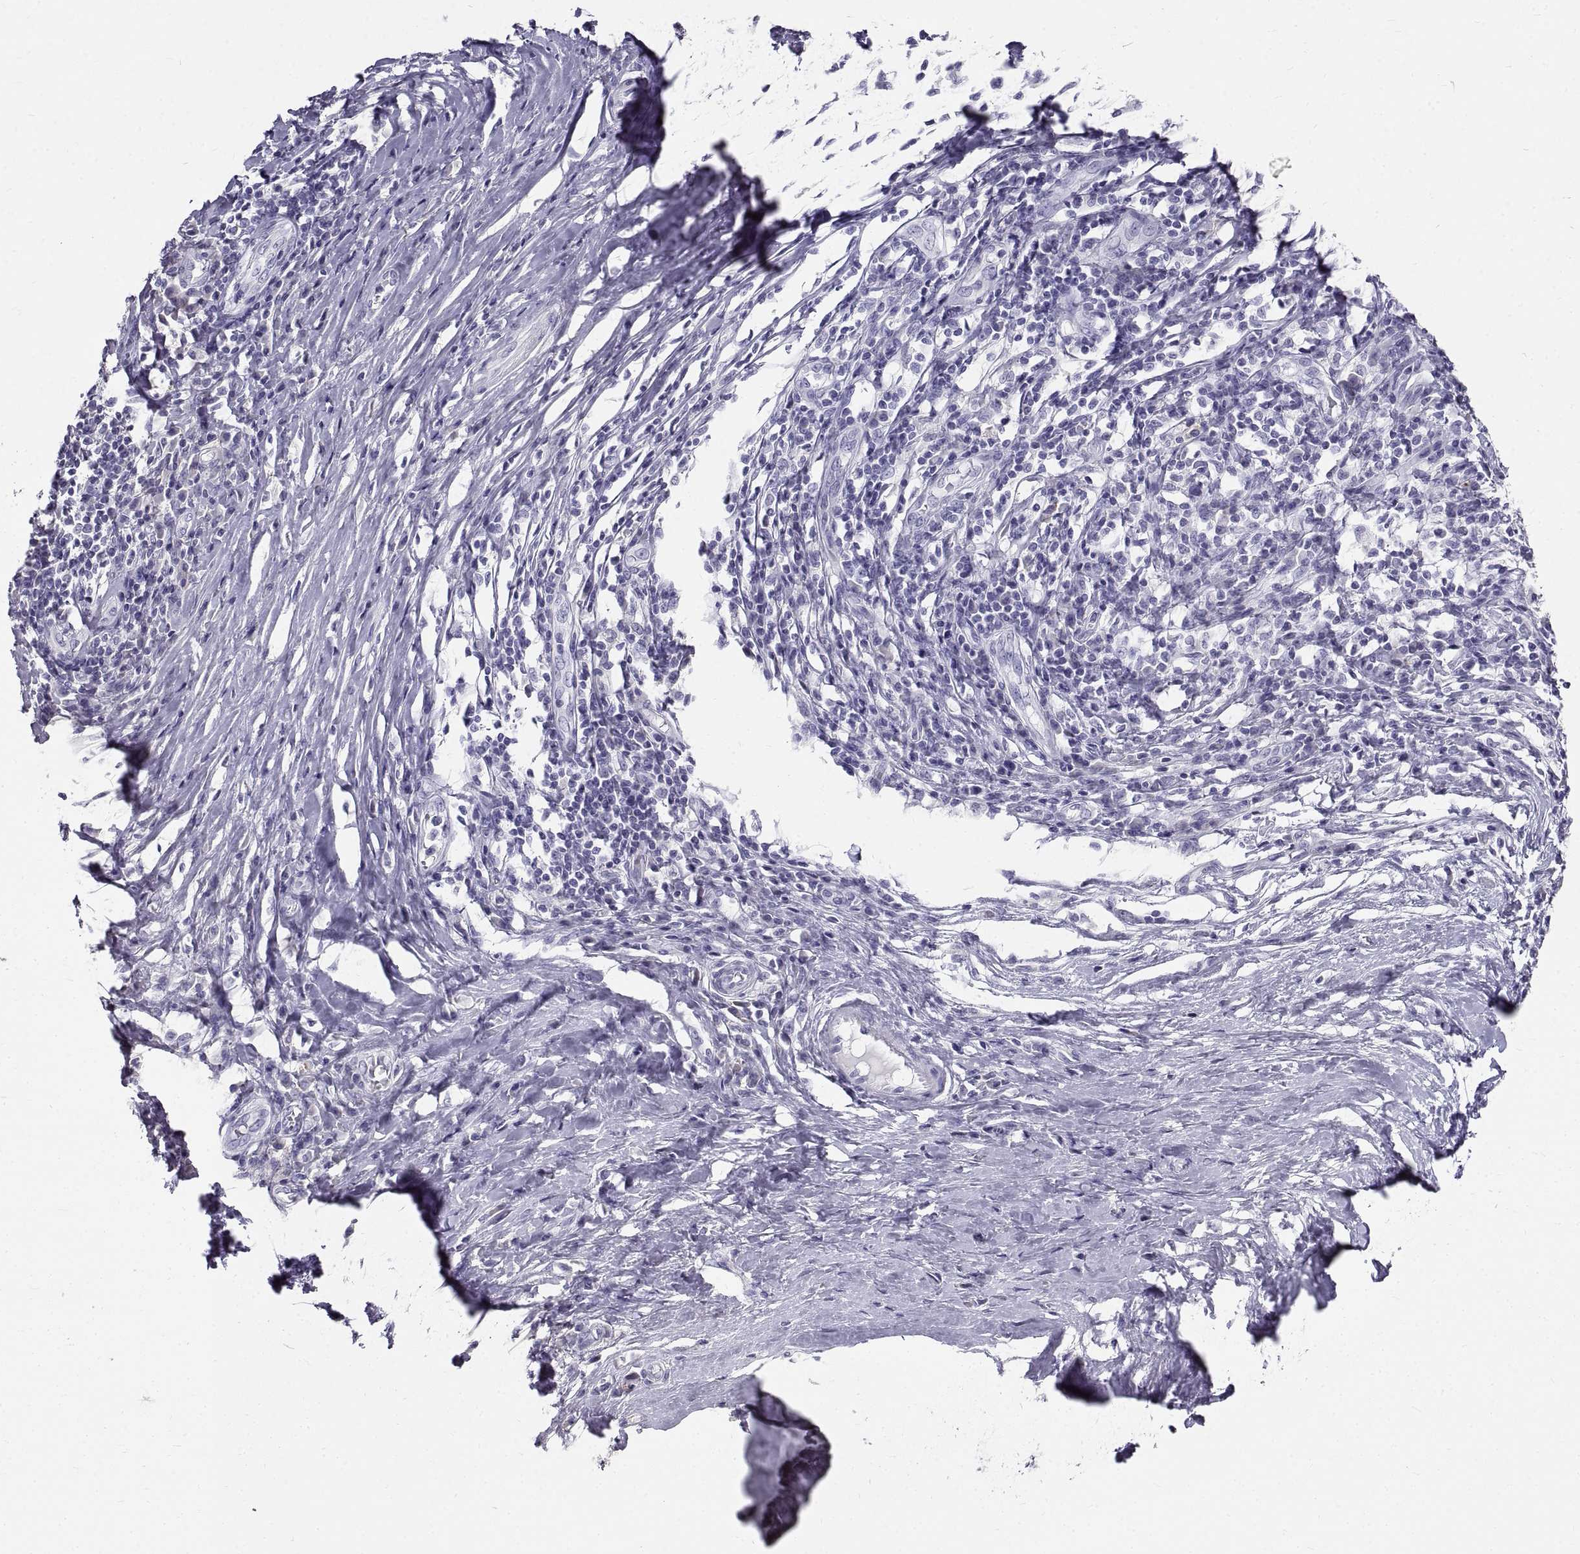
{"staining": {"intensity": "negative", "quantity": "none", "location": "none"}, "tissue": "melanoma", "cell_type": "Tumor cells", "image_type": "cancer", "snomed": [{"axis": "morphology", "description": "Malignant melanoma, NOS"}, {"axis": "topography", "description": "Skin"}], "caption": "DAB (3,3'-diaminobenzidine) immunohistochemical staining of malignant melanoma reveals no significant staining in tumor cells.", "gene": "GNG12", "patient": {"sex": "female", "age": 91}}